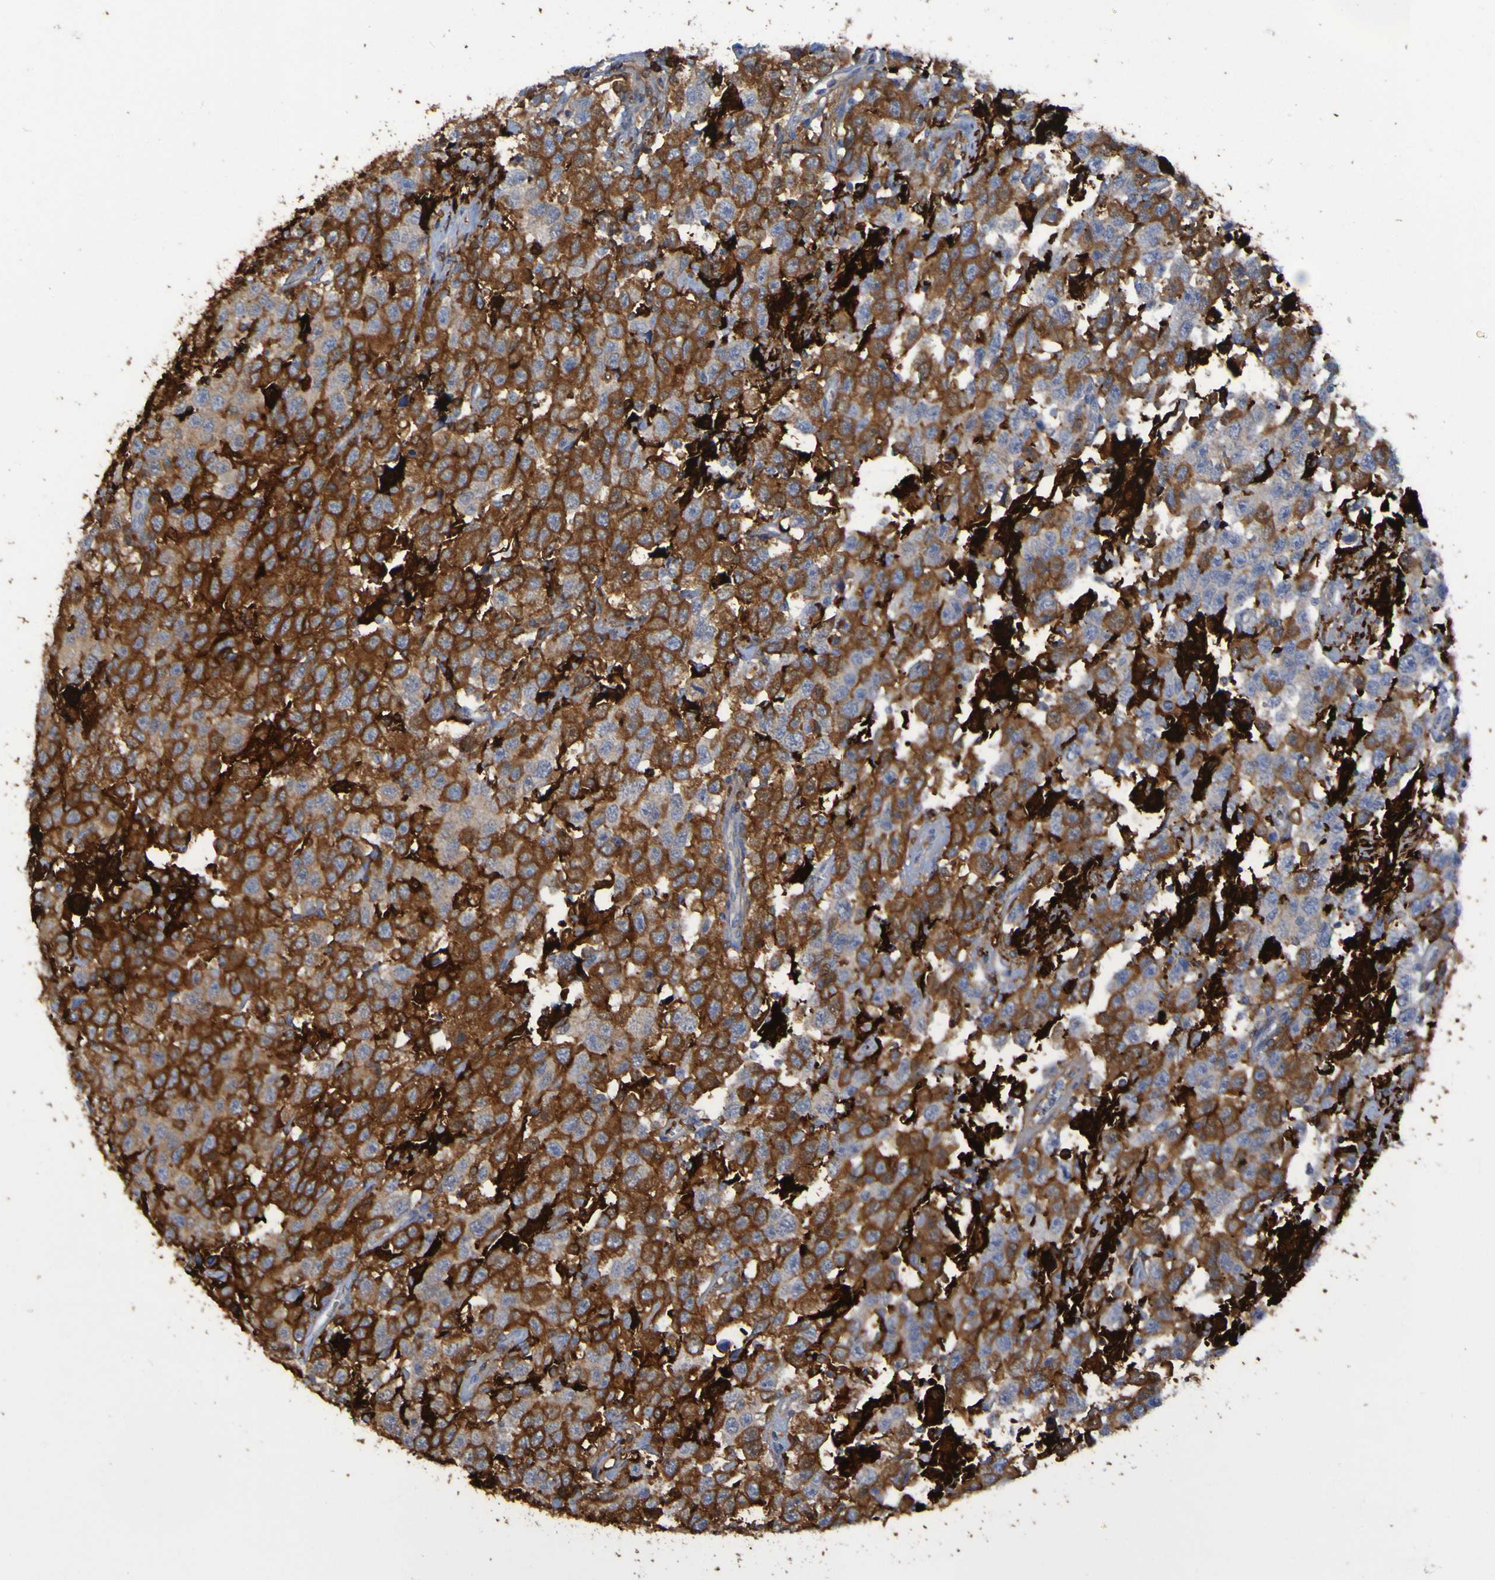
{"staining": {"intensity": "moderate", "quantity": ">75%", "location": "cytoplasmic/membranous"}, "tissue": "testis cancer", "cell_type": "Tumor cells", "image_type": "cancer", "snomed": [{"axis": "morphology", "description": "Seminoma, NOS"}, {"axis": "topography", "description": "Testis"}], "caption": "Tumor cells show medium levels of moderate cytoplasmic/membranous expression in approximately >75% of cells in testis cancer.", "gene": "MPPE1", "patient": {"sex": "male", "age": 41}}